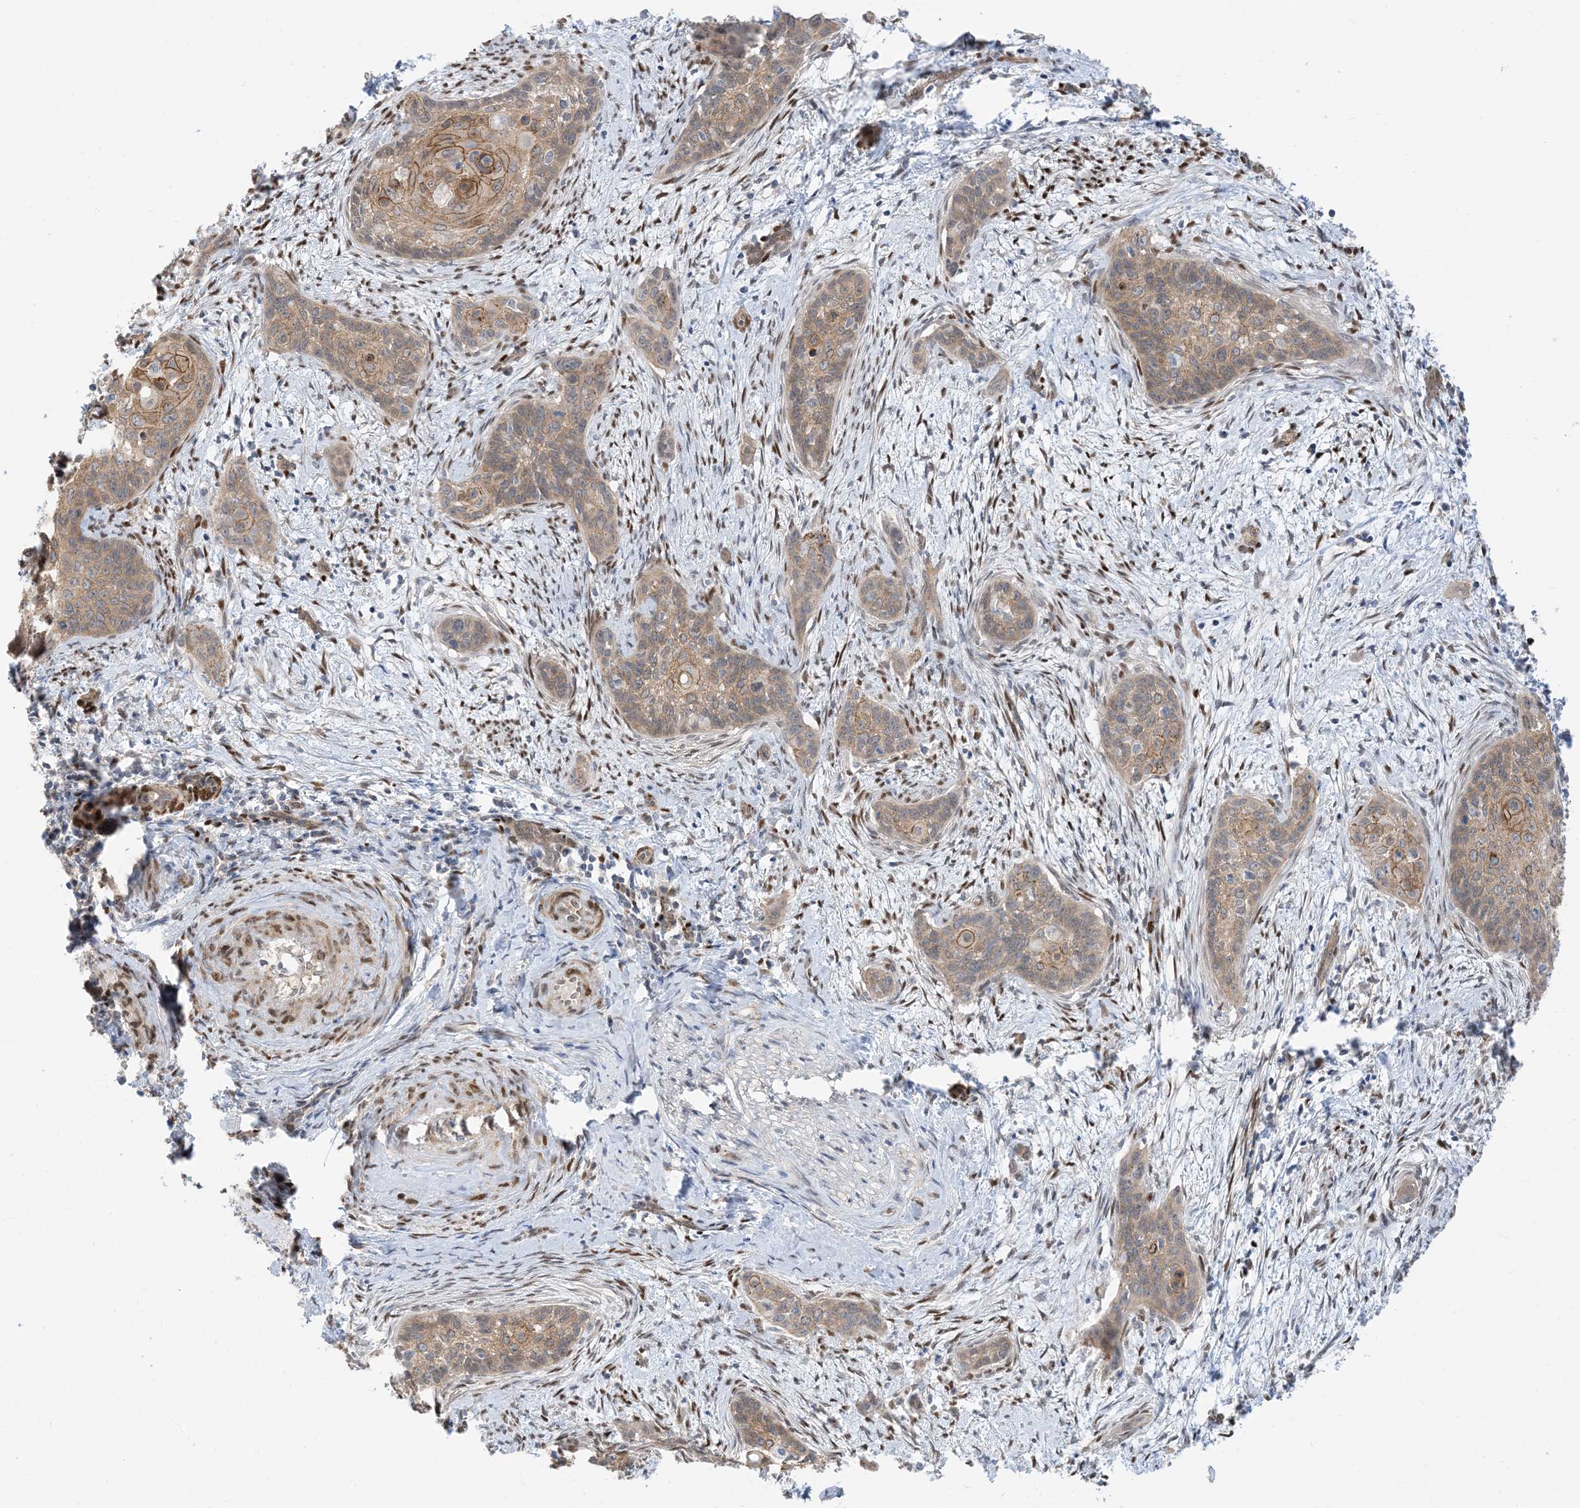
{"staining": {"intensity": "moderate", "quantity": "25%-75%", "location": "cytoplasmic/membranous"}, "tissue": "cervical cancer", "cell_type": "Tumor cells", "image_type": "cancer", "snomed": [{"axis": "morphology", "description": "Squamous cell carcinoma, NOS"}, {"axis": "topography", "description": "Cervix"}], "caption": "Cervical cancer (squamous cell carcinoma) stained with DAB IHC reveals medium levels of moderate cytoplasmic/membranous staining in about 25%-75% of tumor cells.", "gene": "RIN1", "patient": {"sex": "female", "age": 33}}